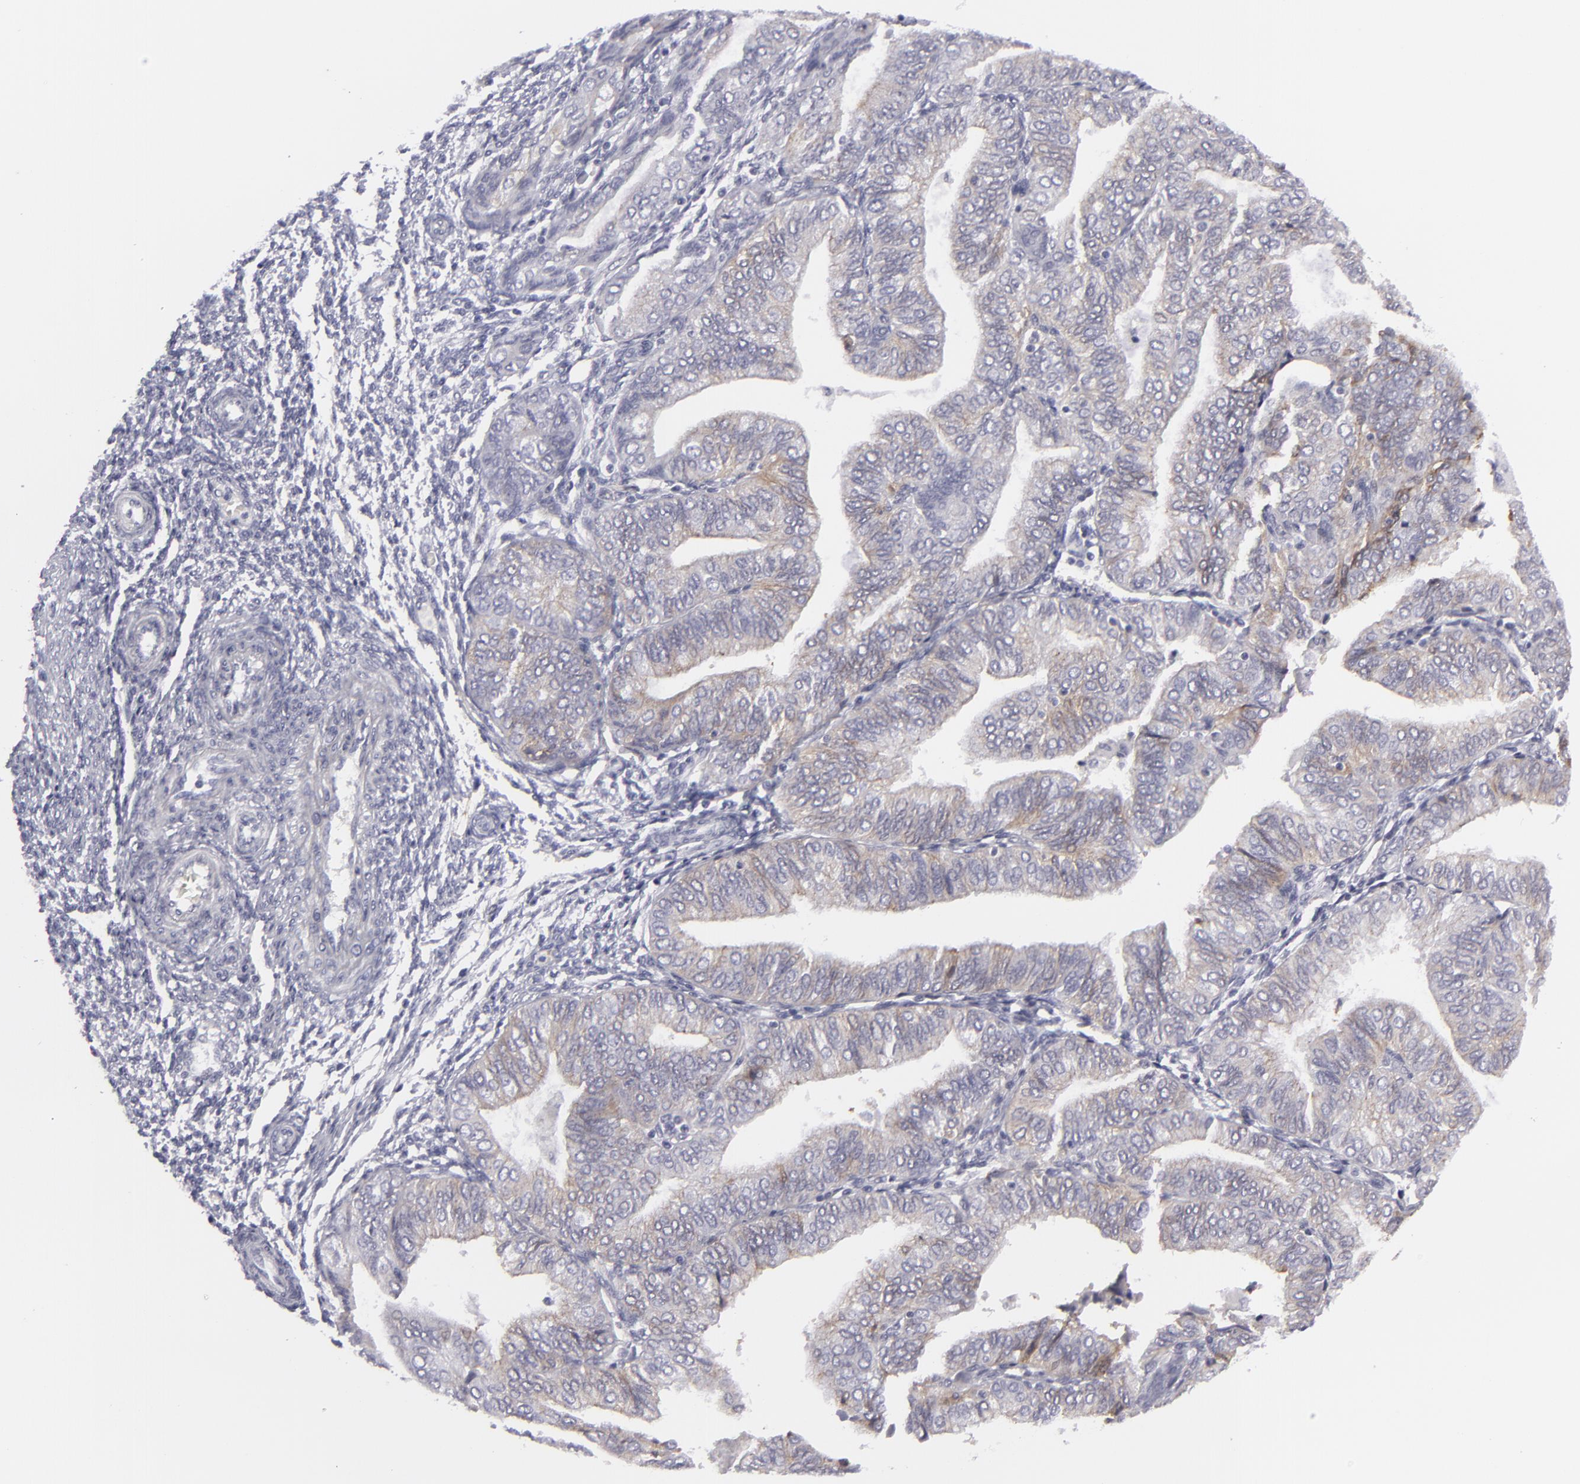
{"staining": {"intensity": "weak", "quantity": "<25%", "location": "cytoplasmic/membranous"}, "tissue": "endometrial cancer", "cell_type": "Tumor cells", "image_type": "cancer", "snomed": [{"axis": "morphology", "description": "Adenocarcinoma, NOS"}, {"axis": "topography", "description": "Endometrium"}], "caption": "DAB immunohistochemical staining of endometrial cancer (adenocarcinoma) demonstrates no significant expression in tumor cells.", "gene": "JUP", "patient": {"sex": "female", "age": 51}}